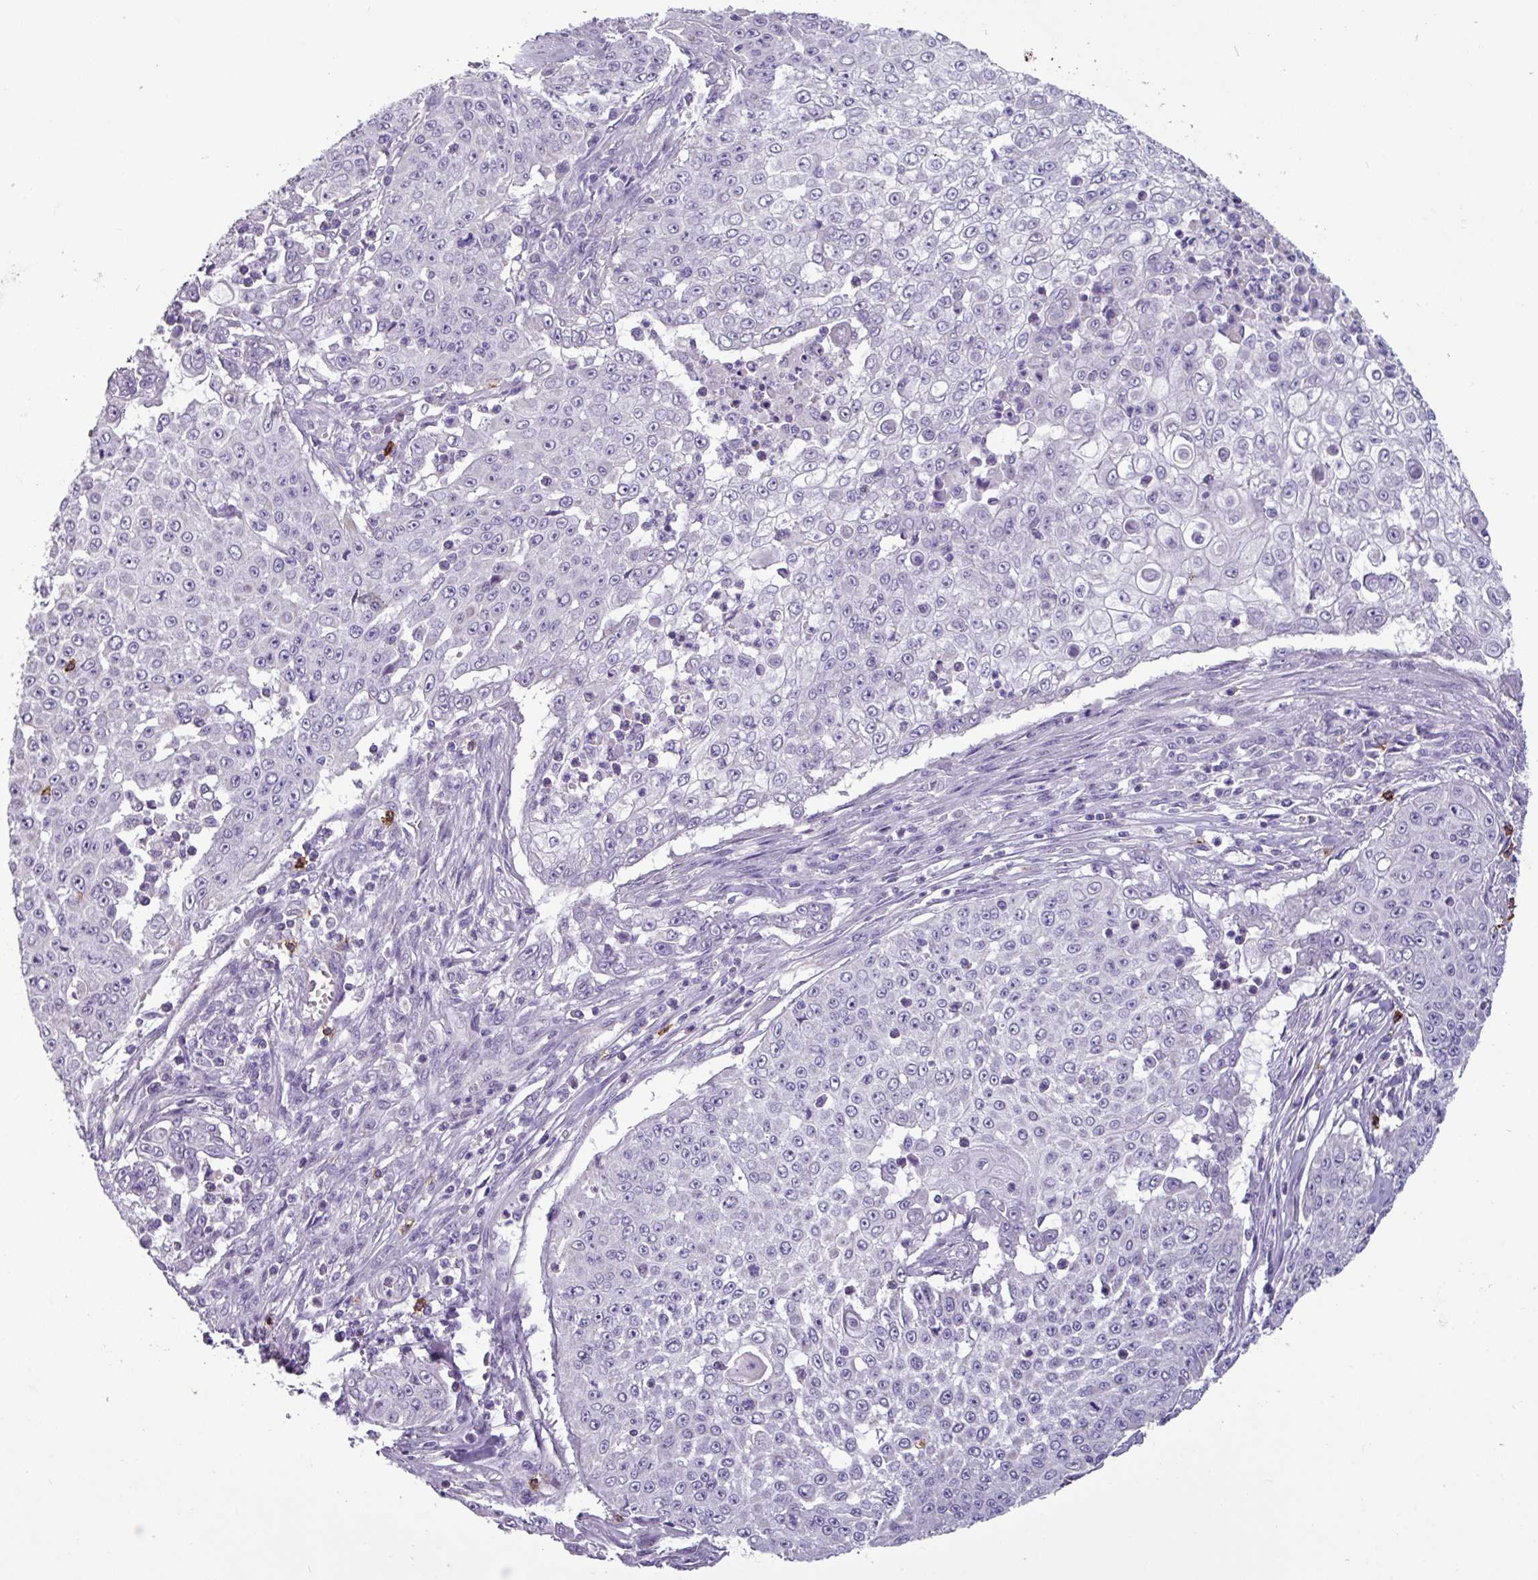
{"staining": {"intensity": "negative", "quantity": "none", "location": "none"}, "tissue": "skin cancer", "cell_type": "Tumor cells", "image_type": "cancer", "snomed": [{"axis": "morphology", "description": "Squamous cell carcinoma, NOS"}, {"axis": "topography", "description": "Skin"}], "caption": "DAB (3,3'-diaminobenzidine) immunohistochemical staining of squamous cell carcinoma (skin) shows no significant staining in tumor cells.", "gene": "CD8A", "patient": {"sex": "male", "age": 24}}